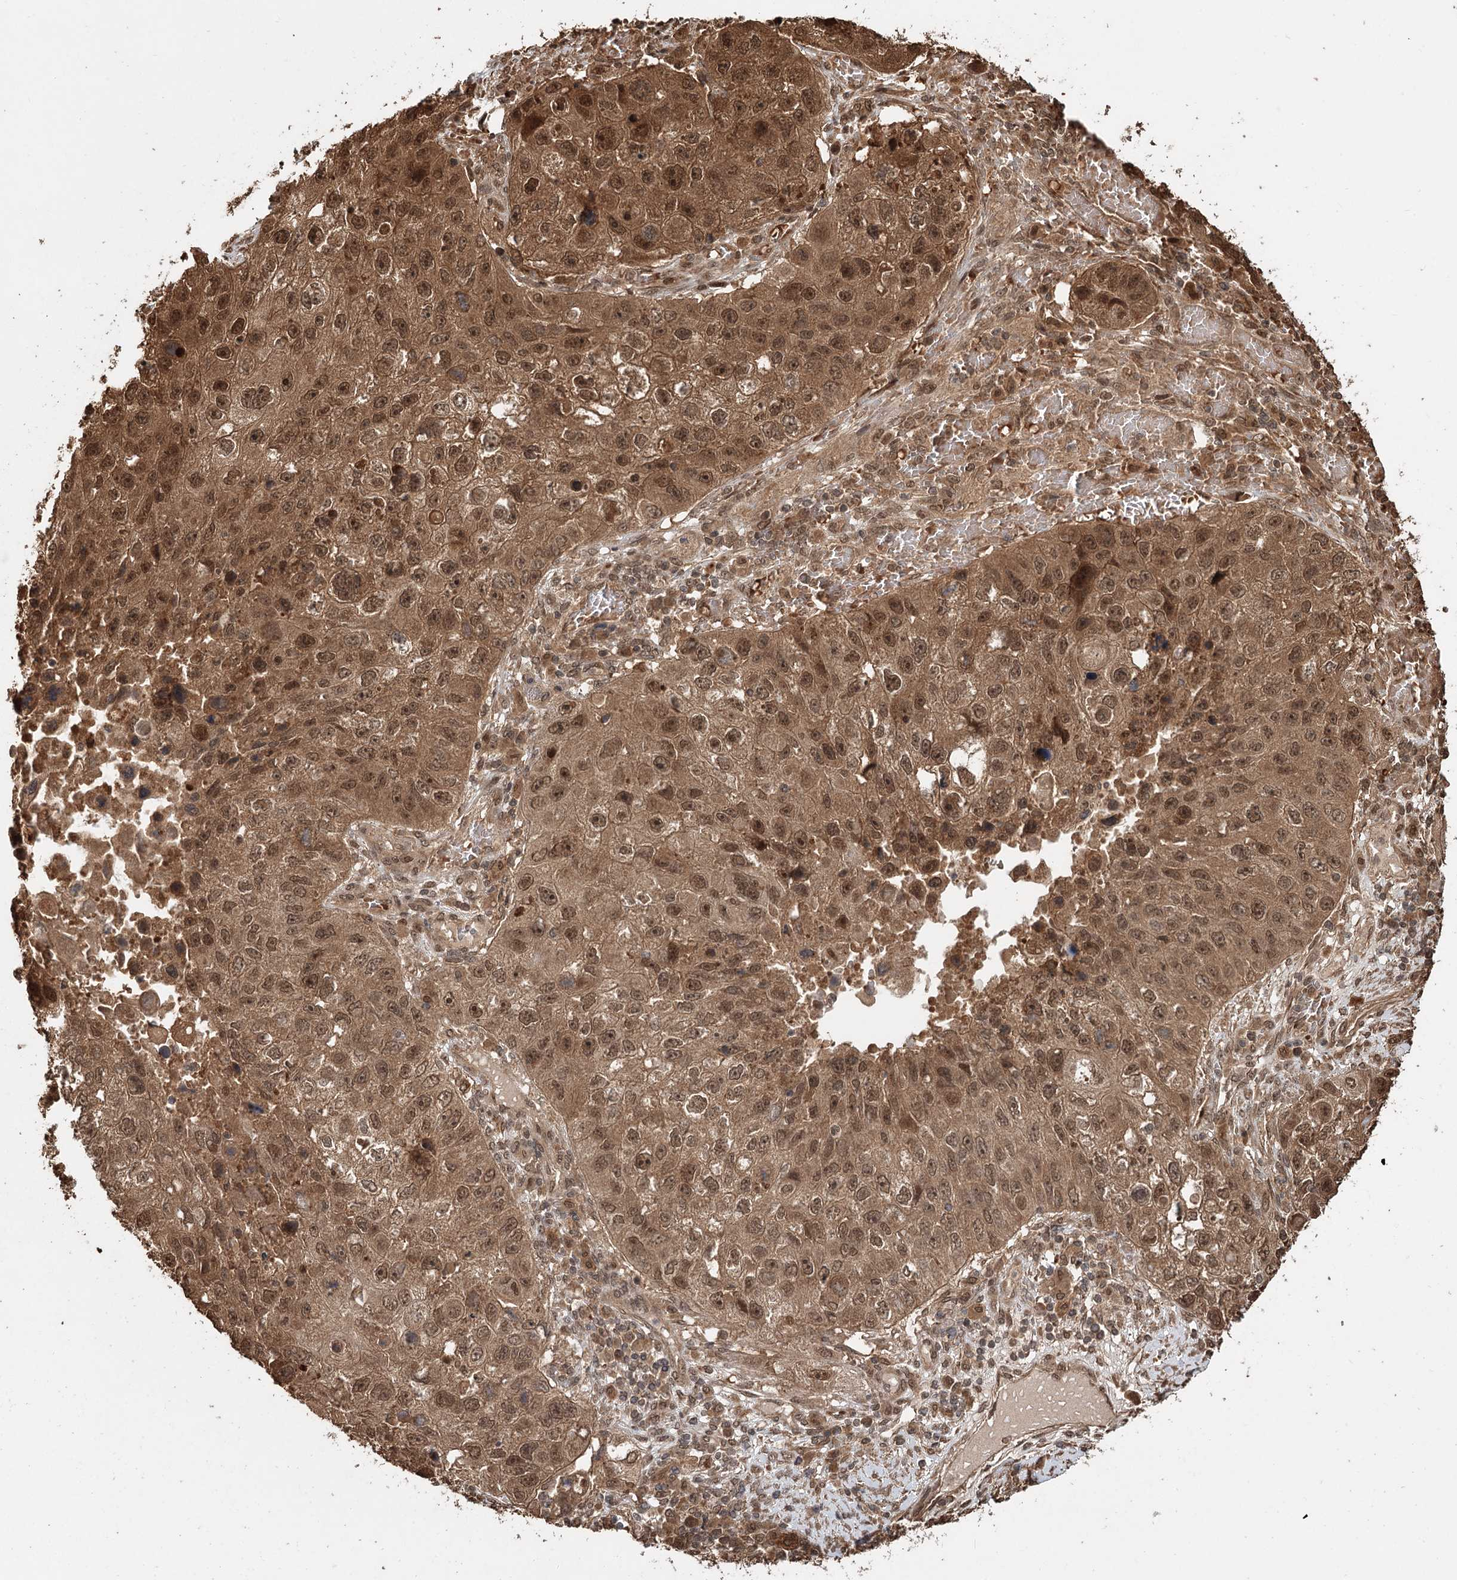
{"staining": {"intensity": "moderate", "quantity": ">75%", "location": "cytoplasmic/membranous,nuclear"}, "tissue": "lung cancer", "cell_type": "Tumor cells", "image_type": "cancer", "snomed": [{"axis": "morphology", "description": "Squamous cell carcinoma, NOS"}, {"axis": "topography", "description": "Lung"}], "caption": "A histopathology image of human lung cancer (squamous cell carcinoma) stained for a protein reveals moderate cytoplasmic/membranous and nuclear brown staining in tumor cells.", "gene": "N6AMT1", "patient": {"sex": "male", "age": 61}}